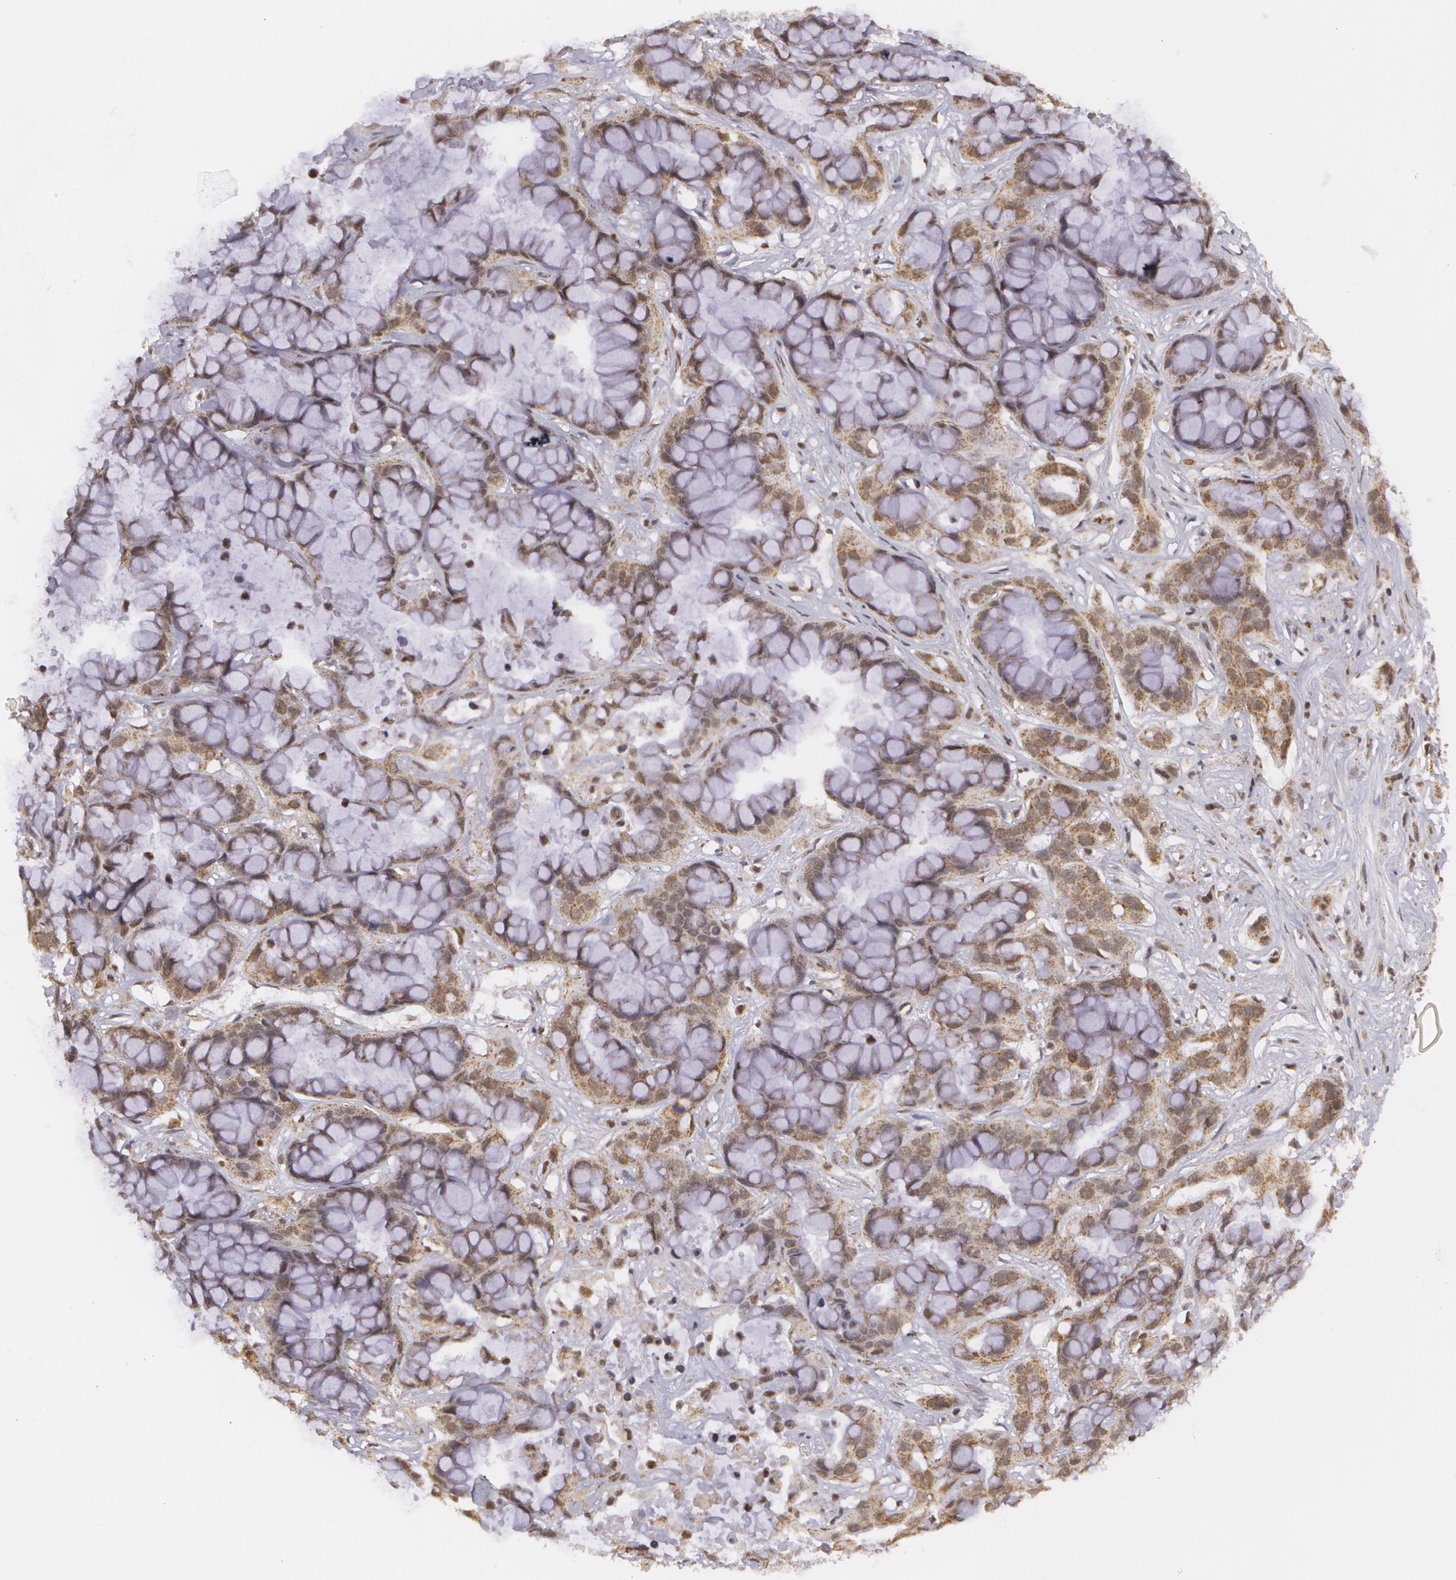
{"staining": {"intensity": "weak", "quantity": ">75%", "location": "cytoplasmic/membranous,nuclear"}, "tissue": "liver cancer", "cell_type": "Tumor cells", "image_type": "cancer", "snomed": [{"axis": "morphology", "description": "Cholangiocarcinoma"}, {"axis": "topography", "description": "Liver"}], "caption": "DAB (3,3'-diaminobenzidine) immunohistochemical staining of human liver cancer (cholangiocarcinoma) exhibits weak cytoplasmic/membranous and nuclear protein staining in approximately >75% of tumor cells.", "gene": "MXD1", "patient": {"sex": "female", "age": 65}}